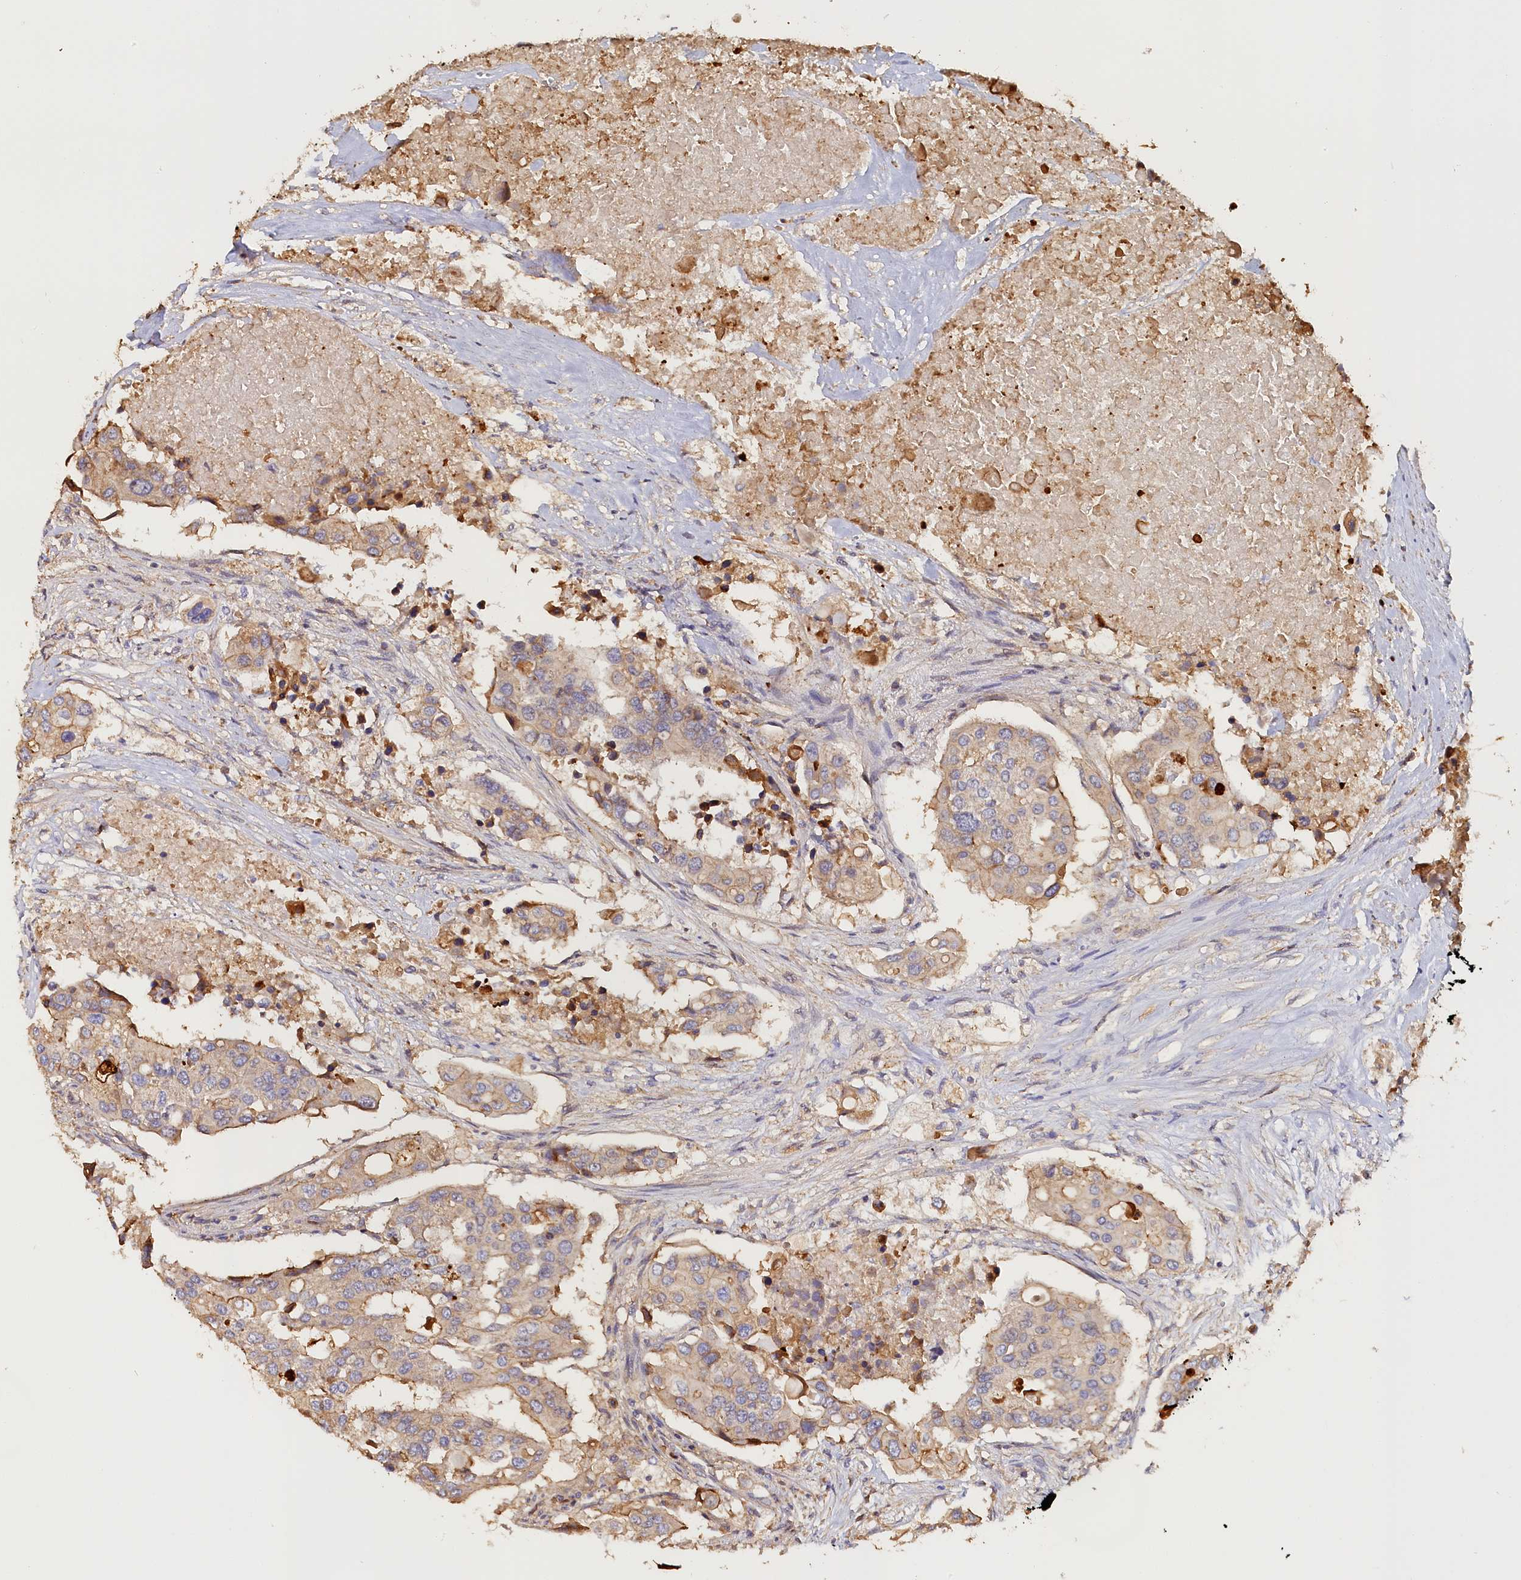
{"staining": {"intensity": "weak", "quantity": "<25%", "location": "cytoplasmic/membranous"}, "tissue": "colorectal cancer", "cell_type": "Tumor cells", "image_type": "cancer", "snomed": [{"axis": "morphology", "description": "Adenocarcinoma, NOS"}, {"axis": "topography", "description": "Colon"}], "caption": "A high-resolution image shows immunohistochemistry staining of adenocarcinoma (colorectal), which shows no significant expression in tumor cells. (DAB (3,3'-diaminobenzidine) immunohistochemistry, high magnification).", "gene": "KATNB1", "patient": {"sex": "male", "age": 77}}